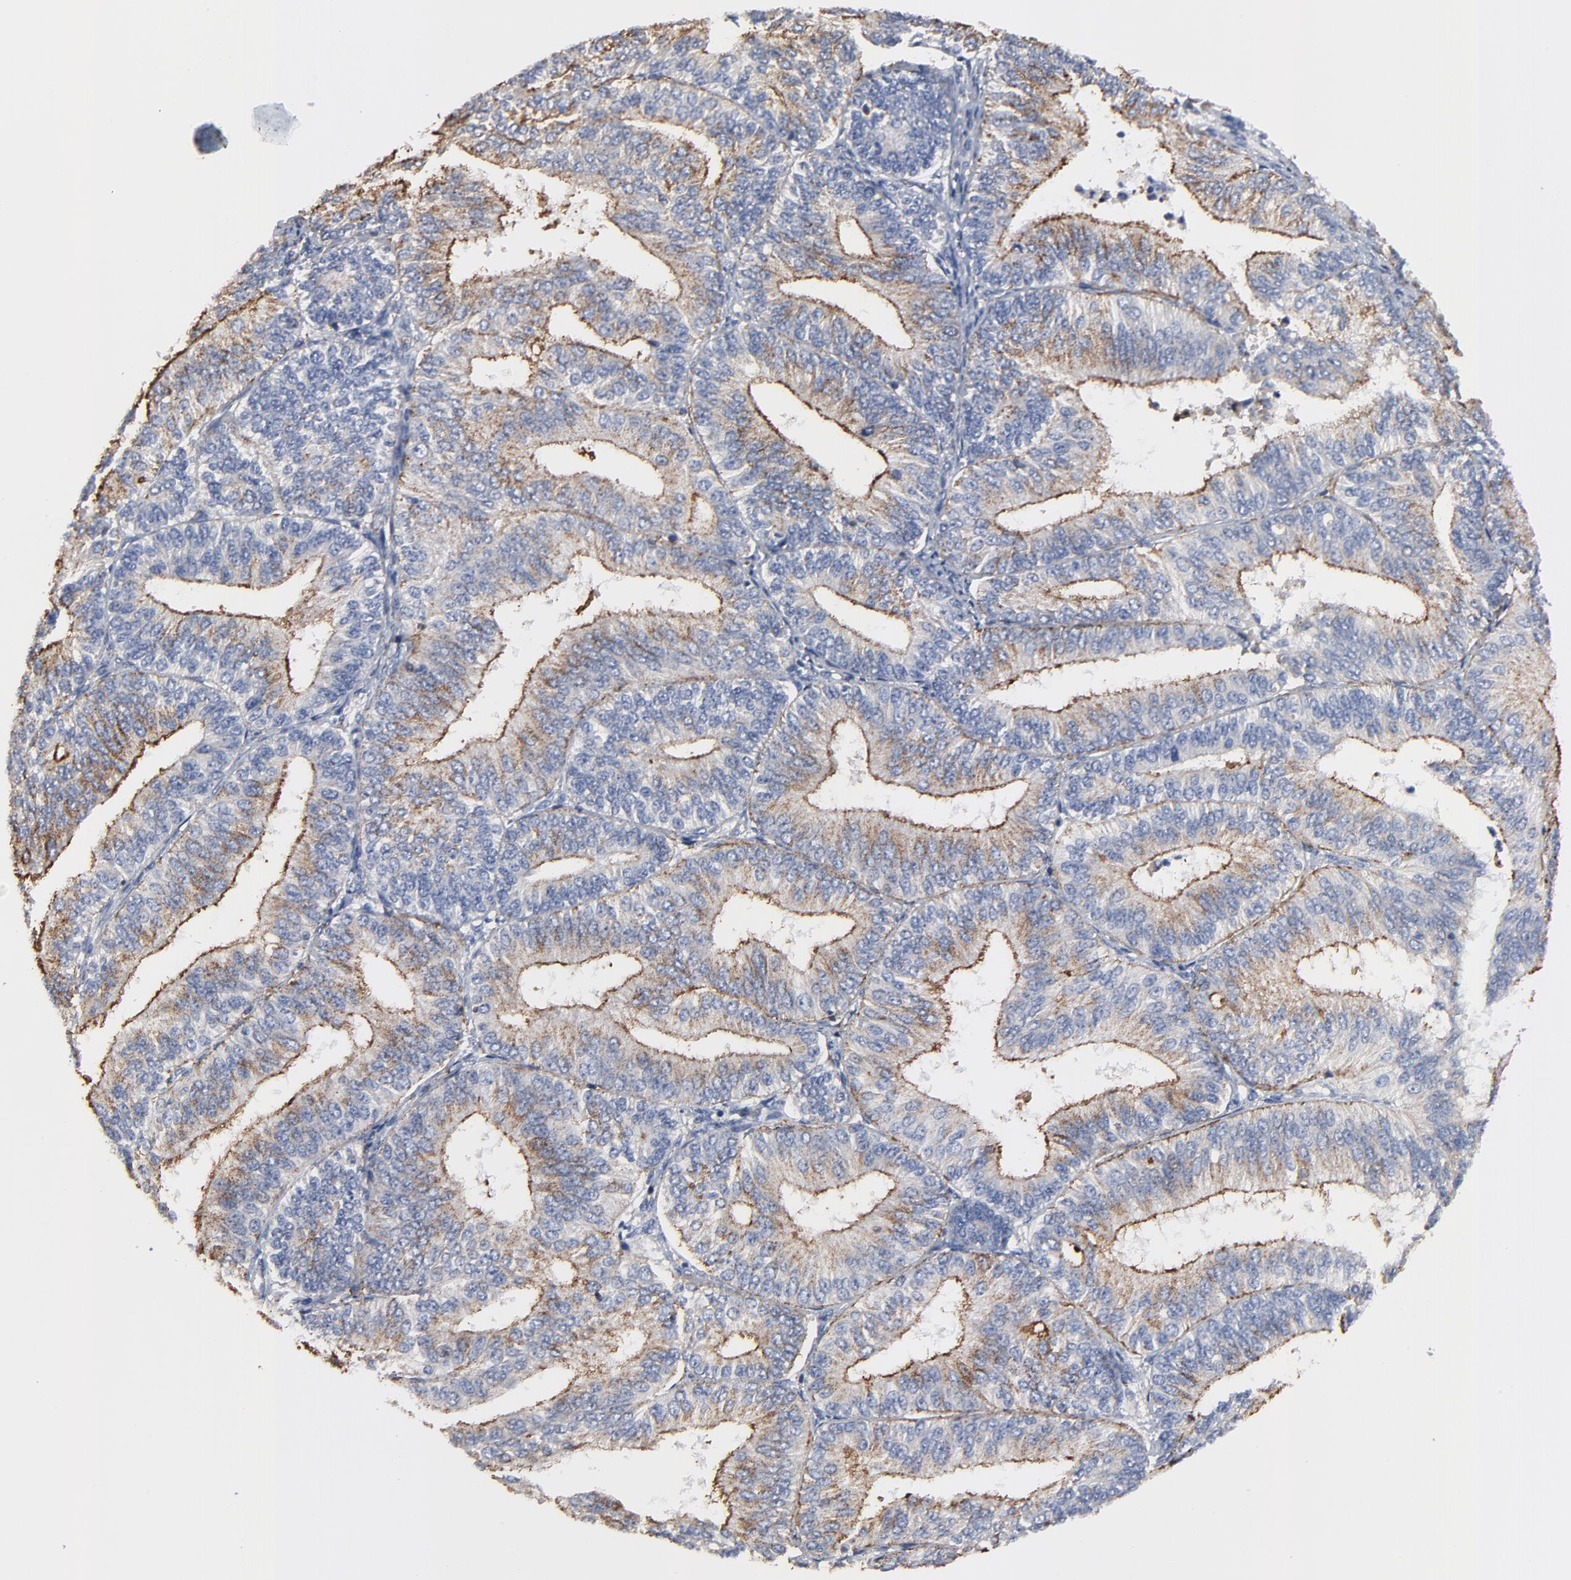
{"staining": {"intensity": "moderate", "quantity": ">75%", "location": "cytoplasmic/membranous"}, "tissue": "endometrial cancer", "cell_type": "Tumor cells", "image_type": "cancer", "snomed": [{"axis": "morphology", "description": "Adenocarcinoma, NOS"}, {"axis": "topography", "description": "Endometrium"}], "caption": "DAB immunohistochemical staining of human endometrial cancer exhibits moderate cytoplasmic/membranous protein staining in approximately >75% of tumor cells. (Stains: DAB (3,3'-diaminobenzidine) in brown, nuclei in blue, Microscopy: brightfield microscopy at high magnification).", "gene": "SKAP1", "patient": {"sex": "female", "age": 55}}